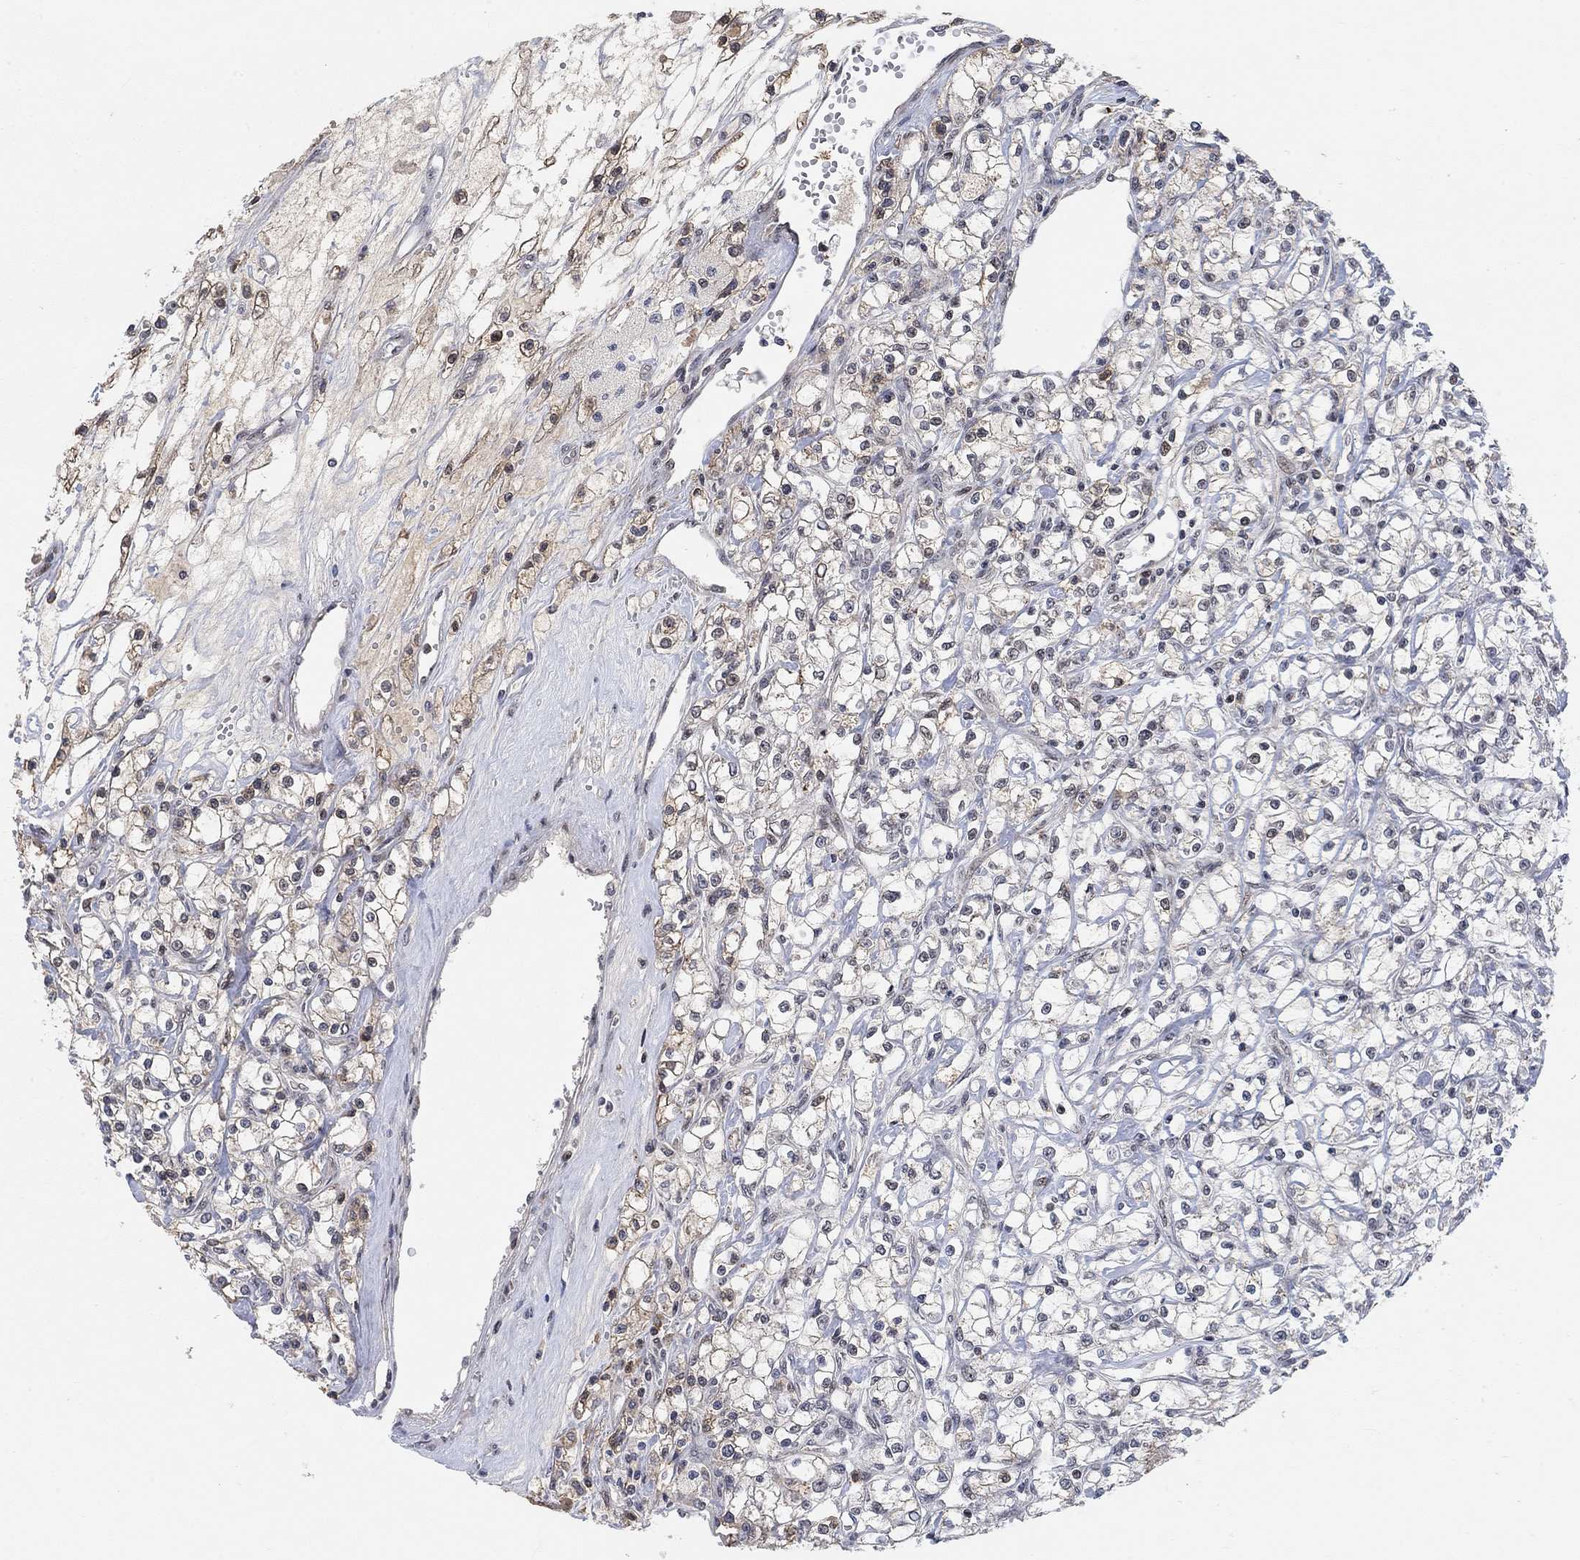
{"staining": {"intensity": "negative", "quantity": "none", "location": "none"}, "tissue": "renal cancer", "cell_type": "Tumor cells", "image_type": "cancer", "snomed": [{"axis": "morphology", "description": "Adenocarcinoma, NOS"}, {"axis": "topography", "description": "Kidney"}], "caption": "DAB immunohistochemical staining of renal adenocarcinoma exhibits no significant staining in tumor cells.", "gene": "THAP8", "patient": {"sex": "female", "age": 59}}